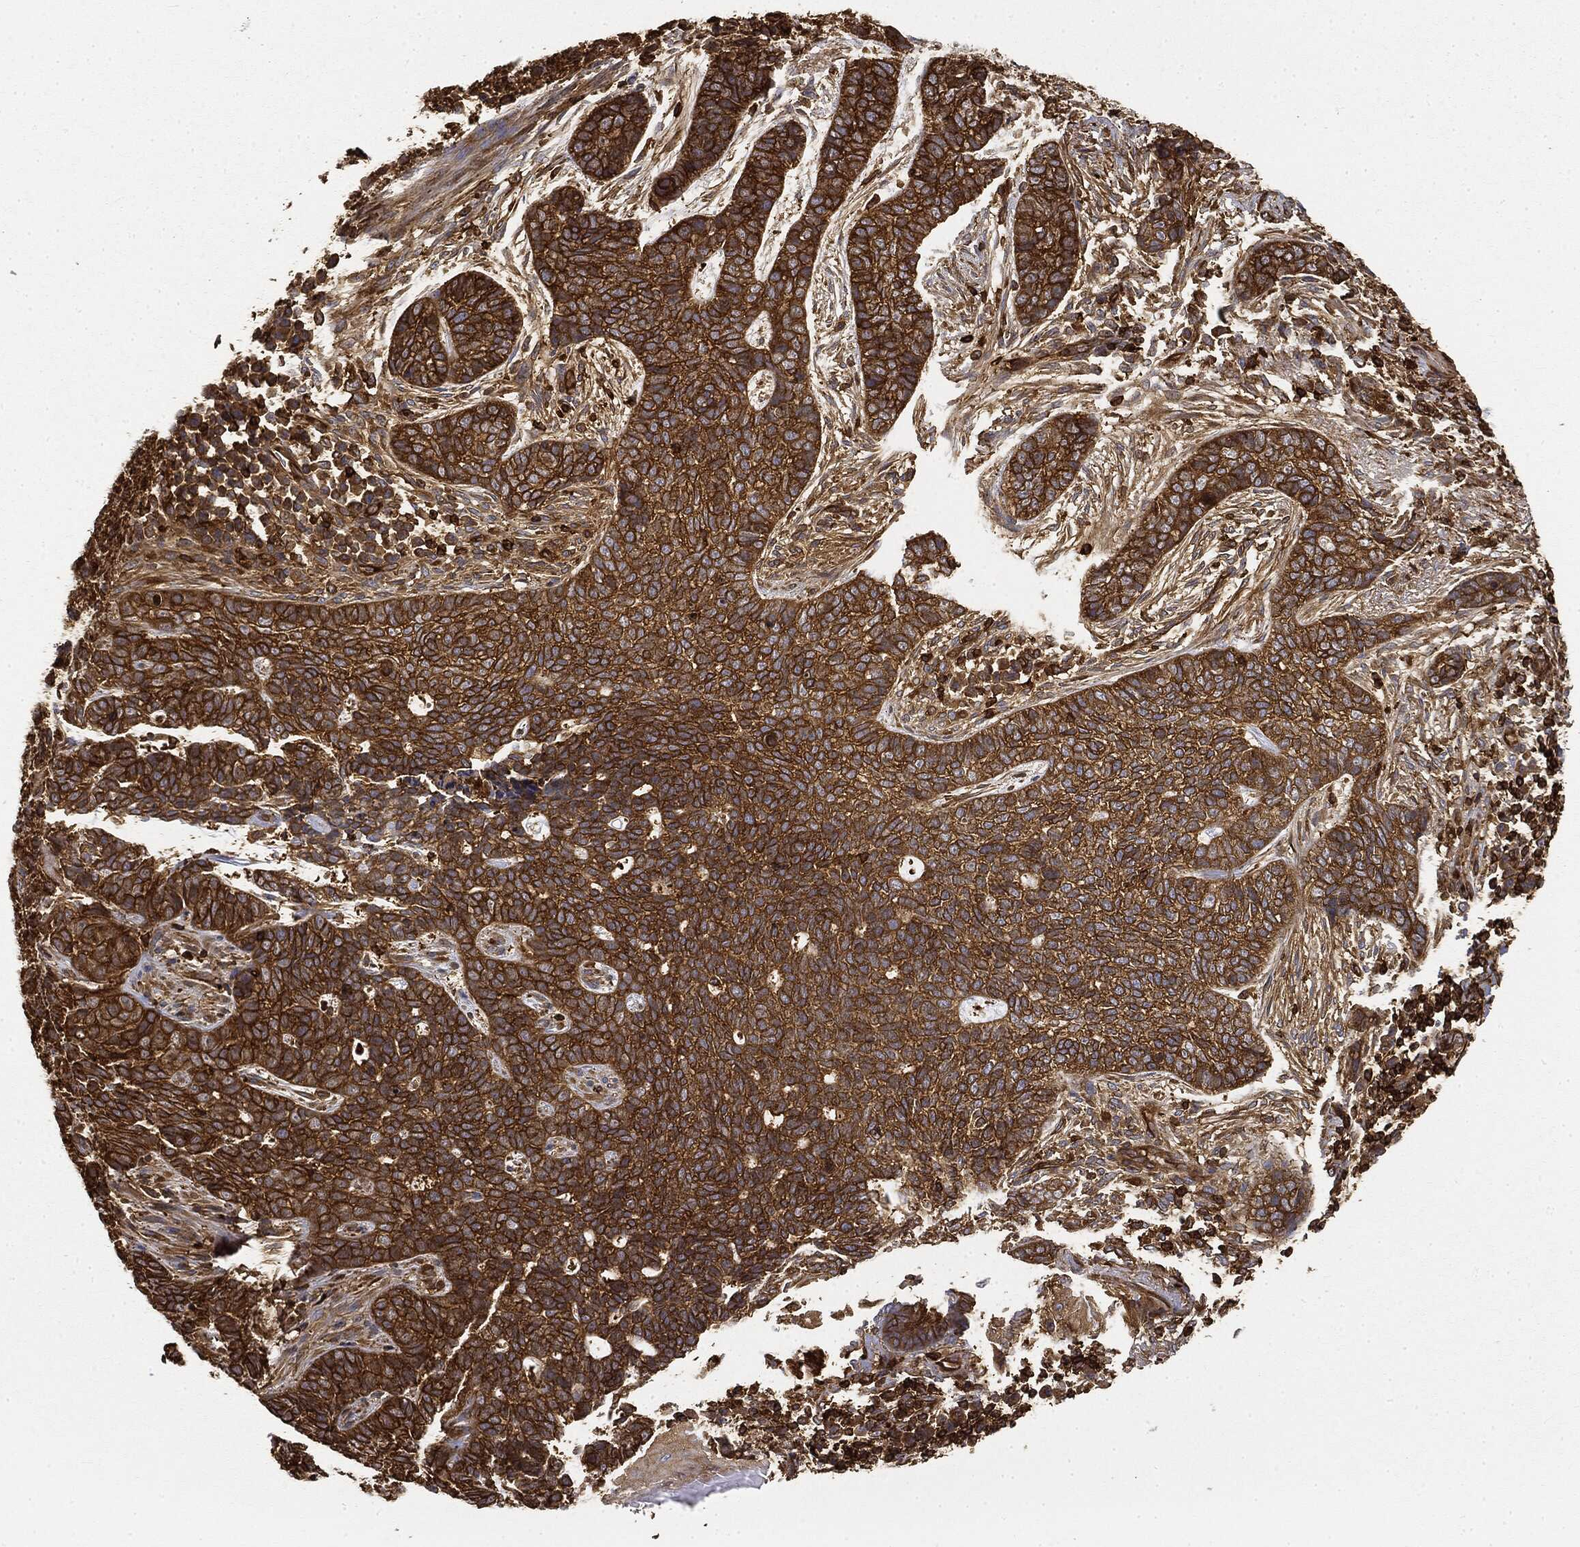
{"staining": {"intensity": "strong", "quantity": ">75%", "location": "cytoplasmic/membranous"}, "tissue": "skin cancer", "cell_type": "Tumor cells", "image_type": "cancer", "snomed": [{"axis": "morphology", "description": "Squamous cell carcinoma, NOS"}, {"axis": "topography", "description": "Skin"}], "caption": "Skin squamous cell carcinoma was stained to show a protein in brown. There is high levels of strong cytoplasmic/membranous staining in approximately >75% of tumor cells.", "gene": "WDR1", "patient": {"sex": "male", "age": 88}}